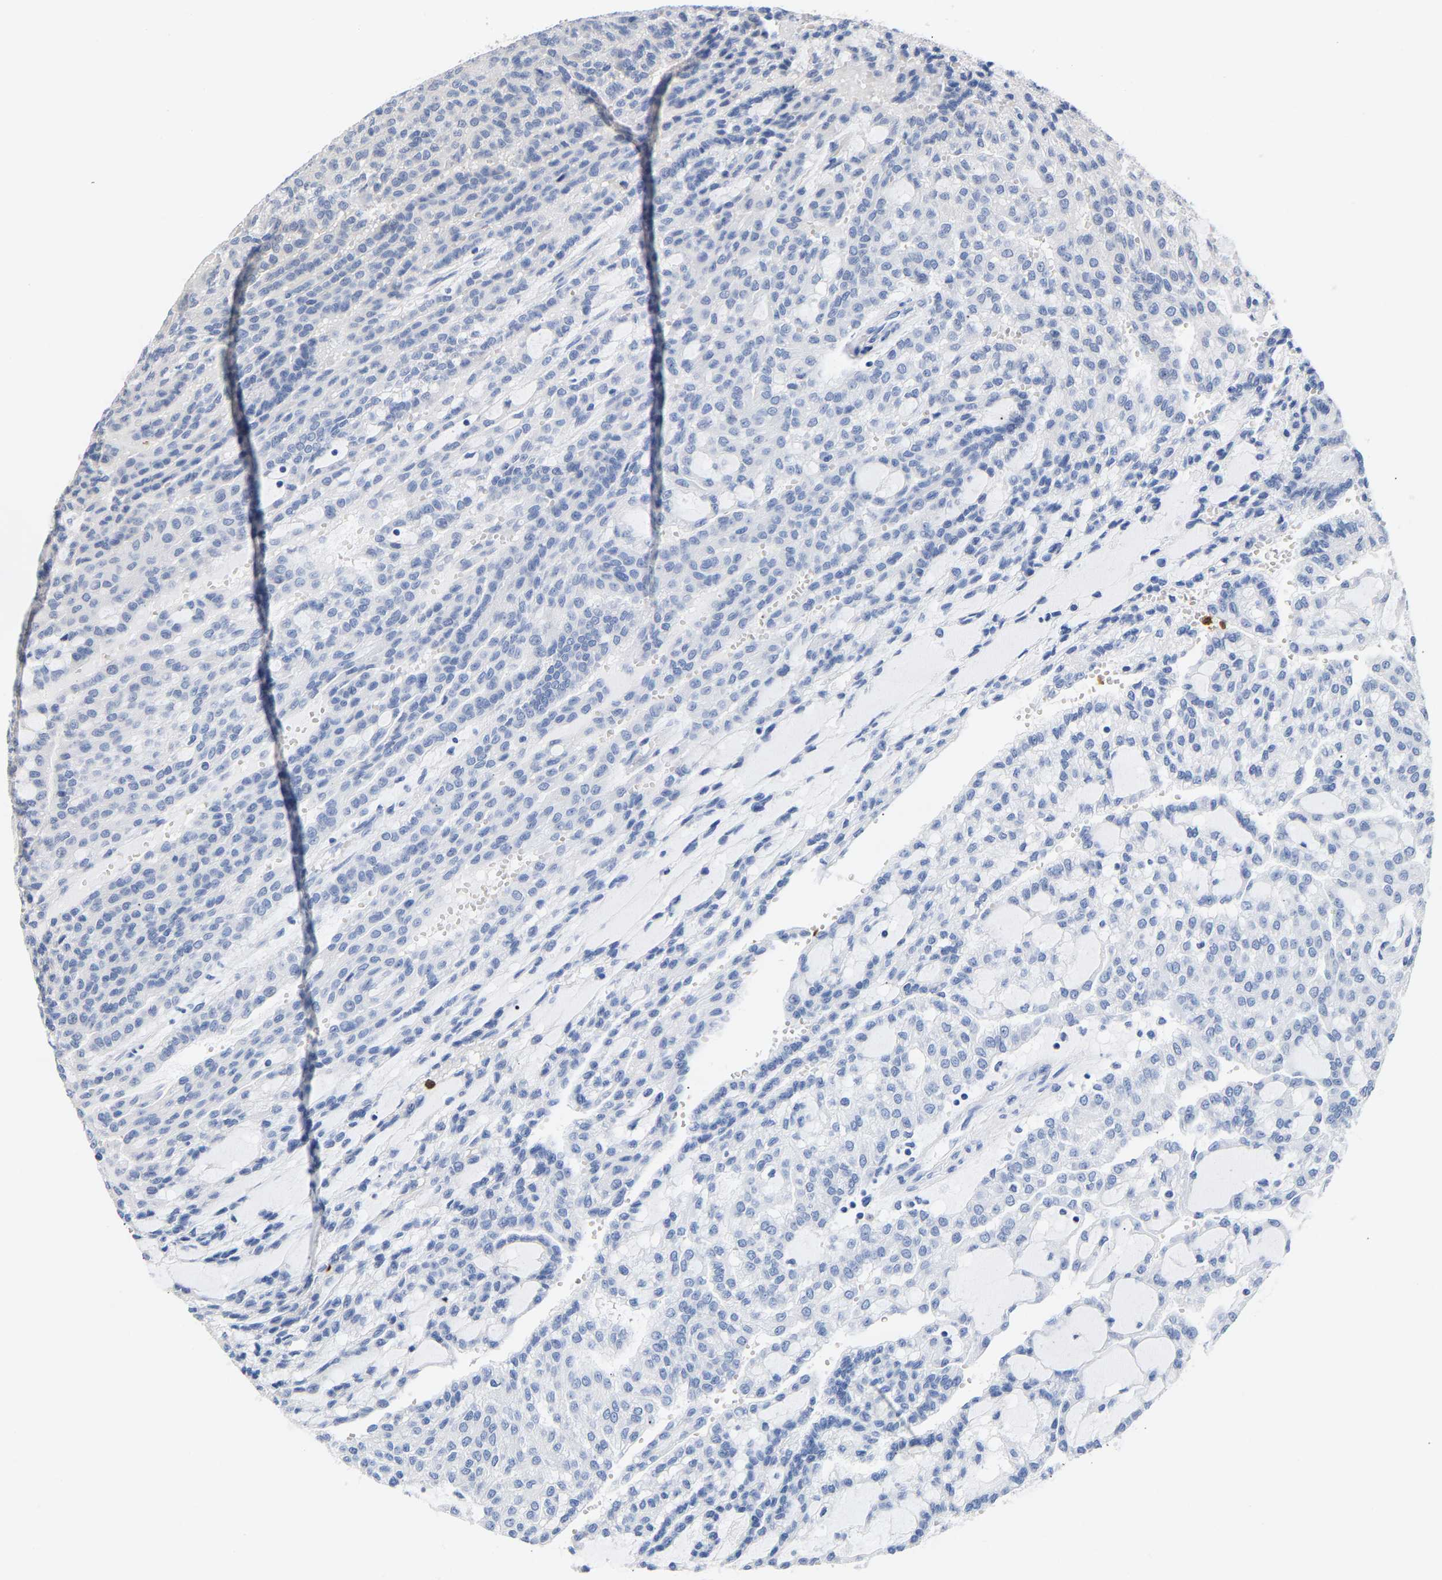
{"staining": {"intensity": "negative", "quantity": "none", "location": "none"}, "tissue": "renal cancer", "cell_type": "Tumor cells", "image_type": "cancer", "snomed": [{"axis": "morphology", "description": "Adenocarcinoma, NOS"}, {"axis": "topography", "description": "Kidney"}], "caption": "IHC micrograph of renal adenocarcinoma stained for a protein (brown), which reveals no positivity in tumor cells. Brightfield microscopy of IHC stained with DAB (3,3'-diaminobenzidine) (brown) and hematoxylin (blue), captured at high magnification.", "gene": "TDRD7", "patient": {"sex": "male", "age": 63}}